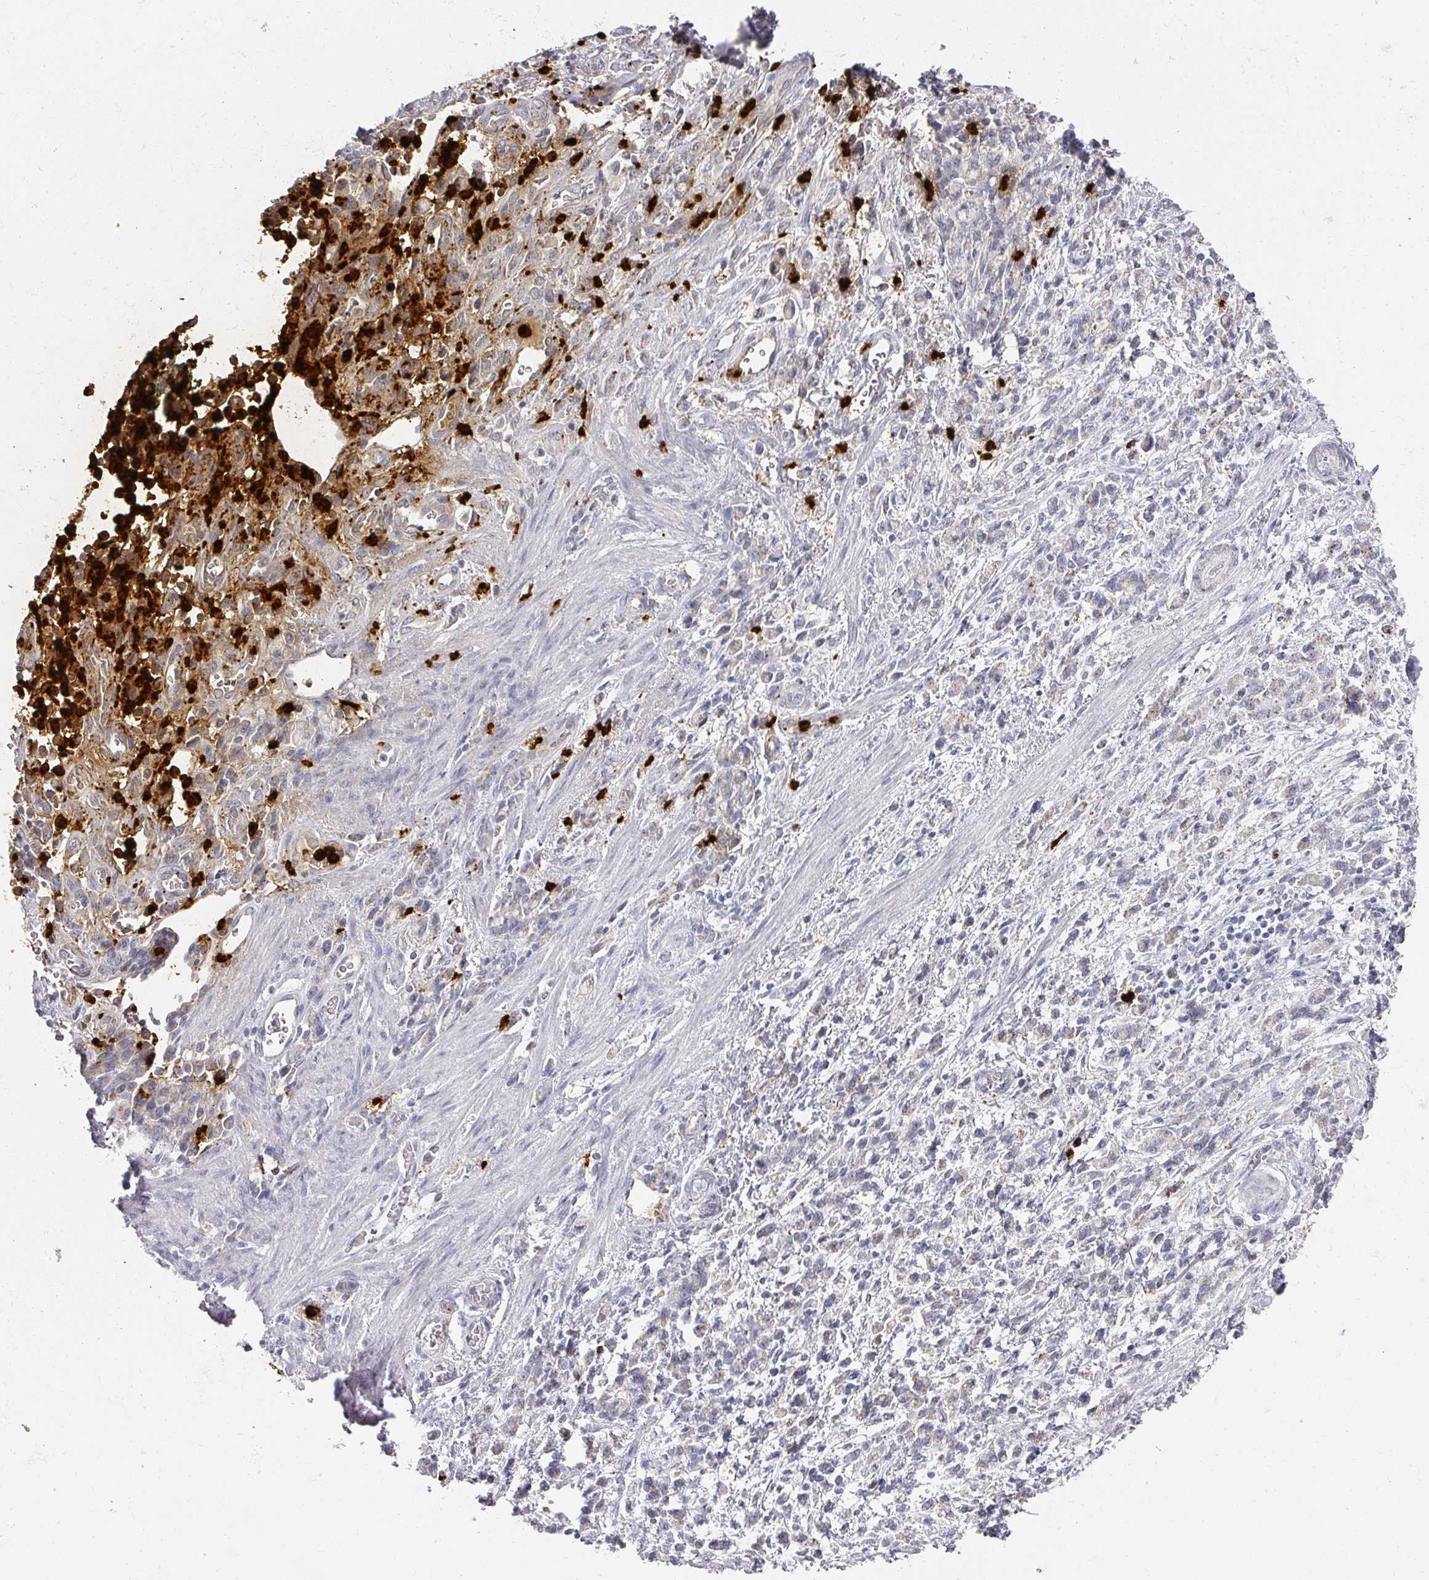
{"staining": {"intensity": "negative", "quantity": "none", "location": "none"}, "tissue": "stomach cancer", "cell_type": "Tumor cells", "image_type": "cancer", "snomed": [{"axis": "morphology", "description": "Adenocarcinoma, NOS"}, {"axis": "topography", "description": "Stomach"}], "caption": "Stomach adenocarcinoma stained for a protein using immunohistochemistry shows no expression tumor cells.", "gene": "CAMP", "patient": {"sex": "male", "age": 77}}